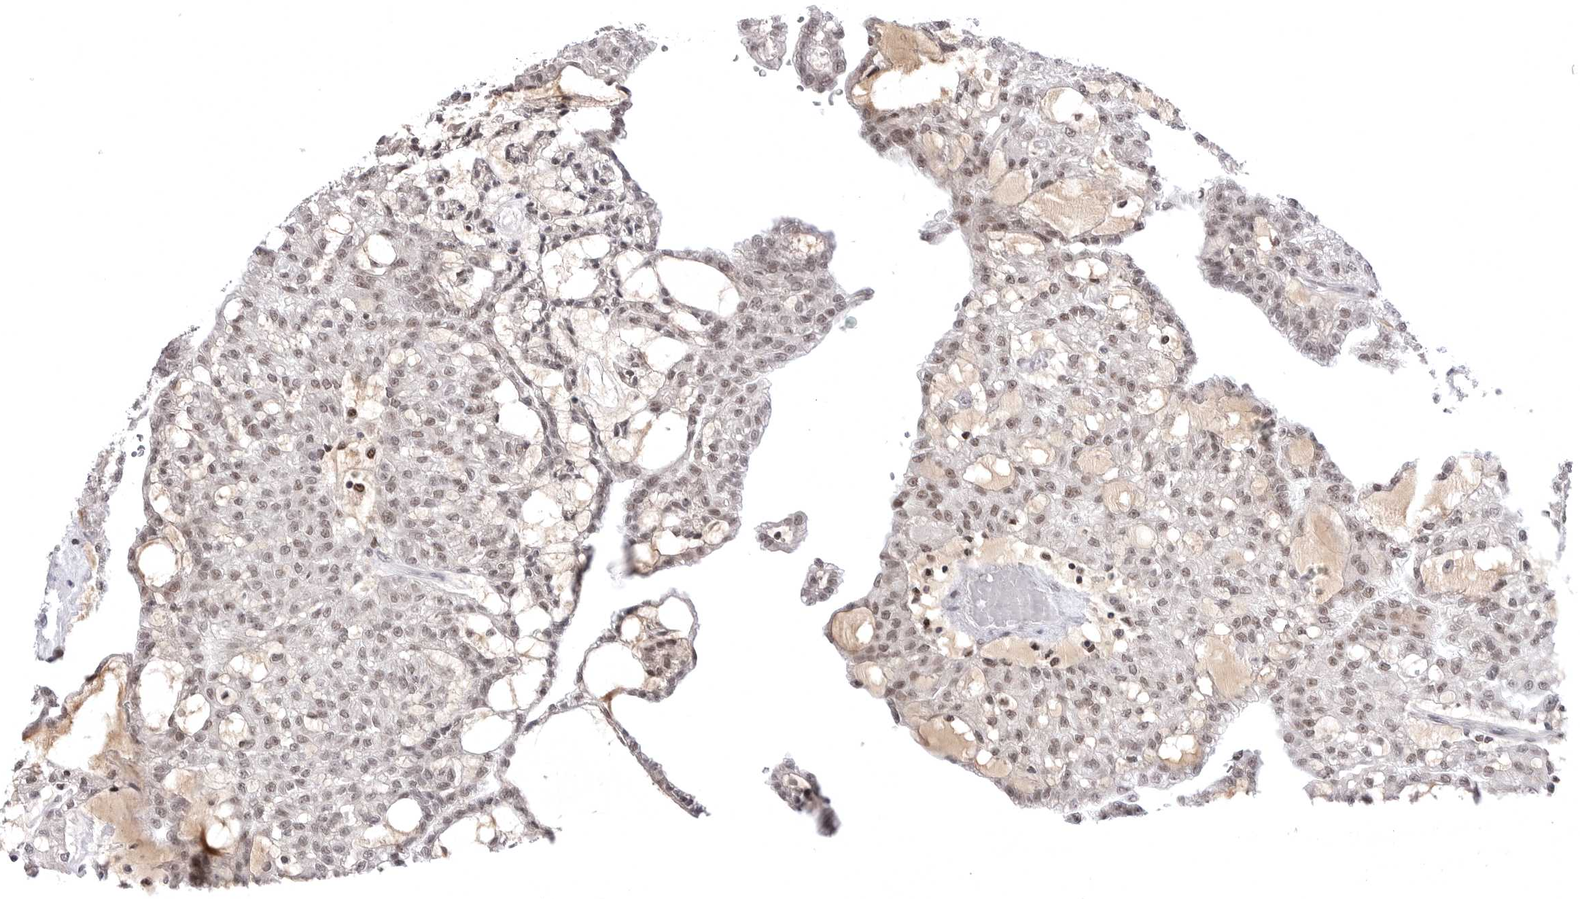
{"staining": {"intensity": "weak", "quantity": "25%-75%", "location": "nuclear"}, "tissue": "renal cancer", "cell_type": "Tumor cells", "image_type": "cancer", "snomed": [{"axis": "morphology", "description": "Adenocarcinoma, NOS"}, {"axis": "topography", "description": "Kidney"}], "caption": "Human renal adenocarcinoma stained with a brown dye displays weak nuclear positive staining in about 25%-75% of tumor cells.", "gene": "PTK2B", "patient": {"sex": "male", "age": 63}}